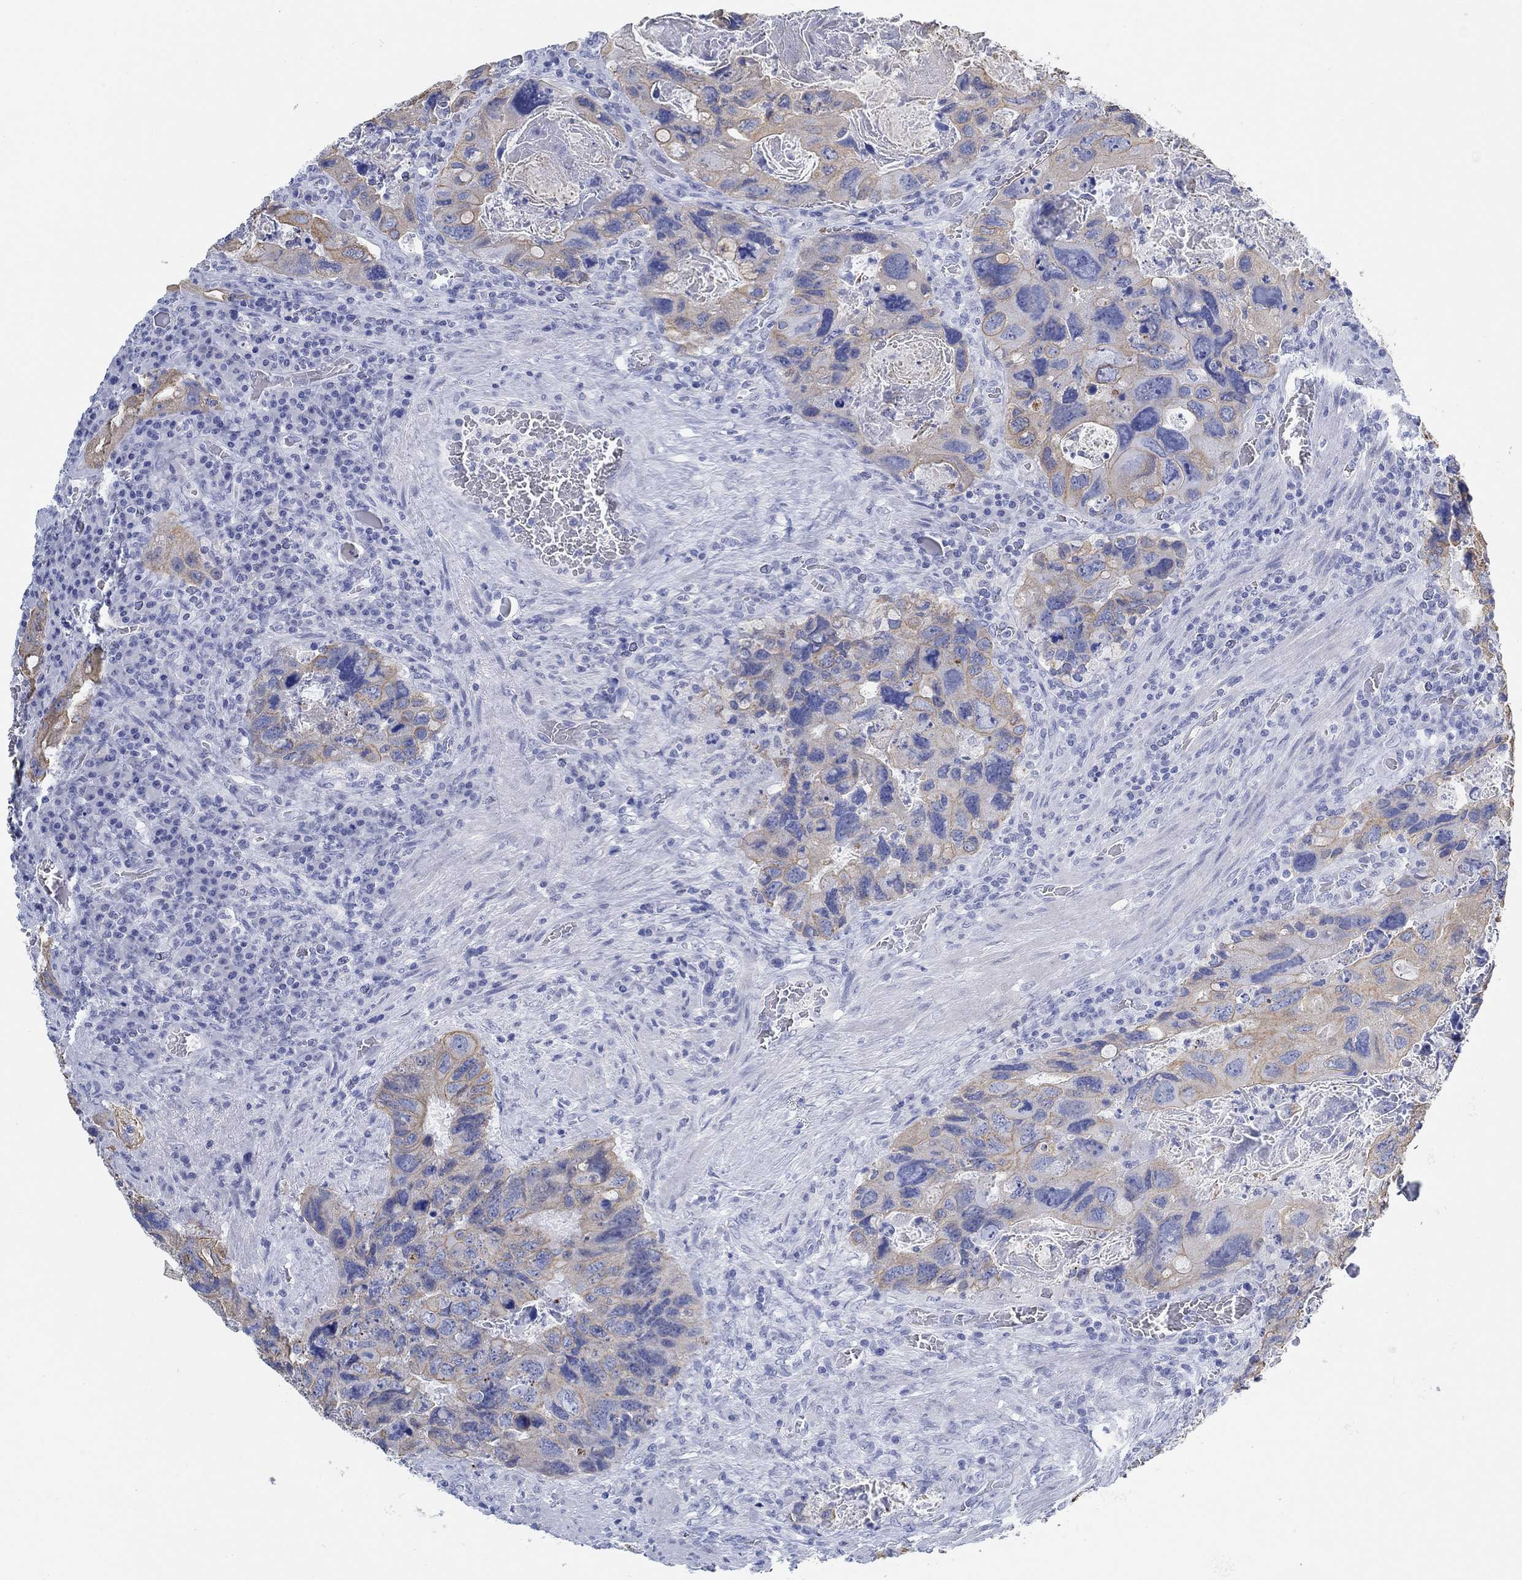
{"staining": {"intensity": "moderate", "quantity": "<25%", "location": "cytoplasmic/membranous"}, "tissue": "colorectal cancer", "cell_type": "Tumor cells", "image_type": "cancer", "snomed": [{"axis": "morphology", "description": "Adenocarcinoma, NOS"}, {"axis": "topography", "description": "Rectum"}], "caption": "A high-resolution histopathology image shows IHC staining of colorectal cancer (adenocarcinoma), which displays moderate cytoplasmic/membranous positivity in approximately <25% of tumor cells.", "gene": "AK8", "patient": {"sex": "male", "age": 62}}